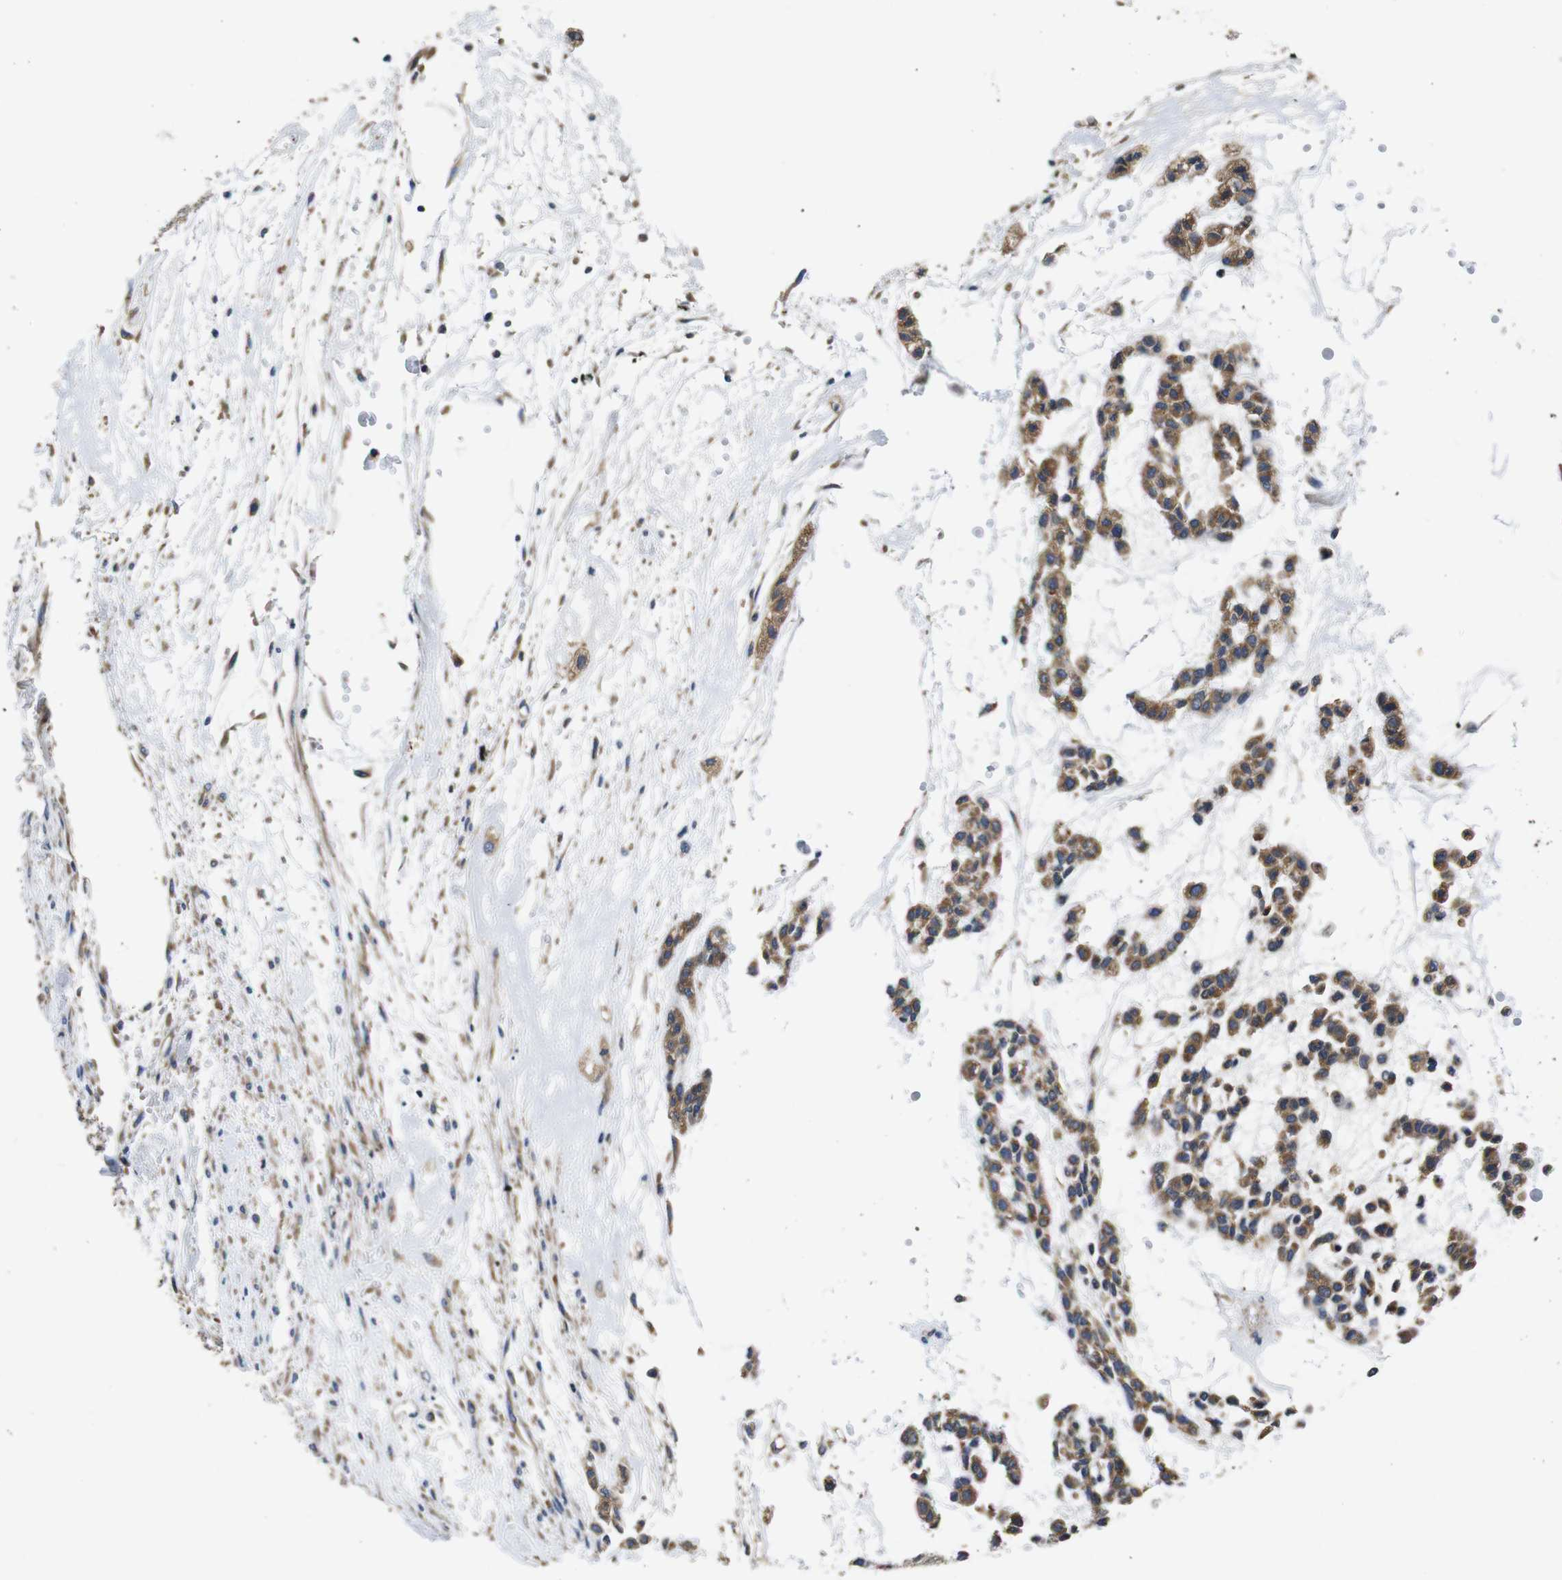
{"staining": {"intensity": "moderate", "quantity": ">75%", "location": "cytoplasmic/membranous"}, "tissue": "head and neck cancer", "cell_type": "Tumor cells", "image_type": "cancer", "snomed": [{"axis": "morphology", "description": "Adenocarcinoma, NOS"}, {"axis": "morphology", "description": "Adenoma, NOS"}, {"axis": "topography", "description": "Head-Neck"}], "caption": "Protein expression analysis of head and neck cancer shows moderate cytoplasmic/membranous staining in about >75% of tumor cells.", "gene": "MARCHF7", "patient": {"sex": "female", "age": 55}}